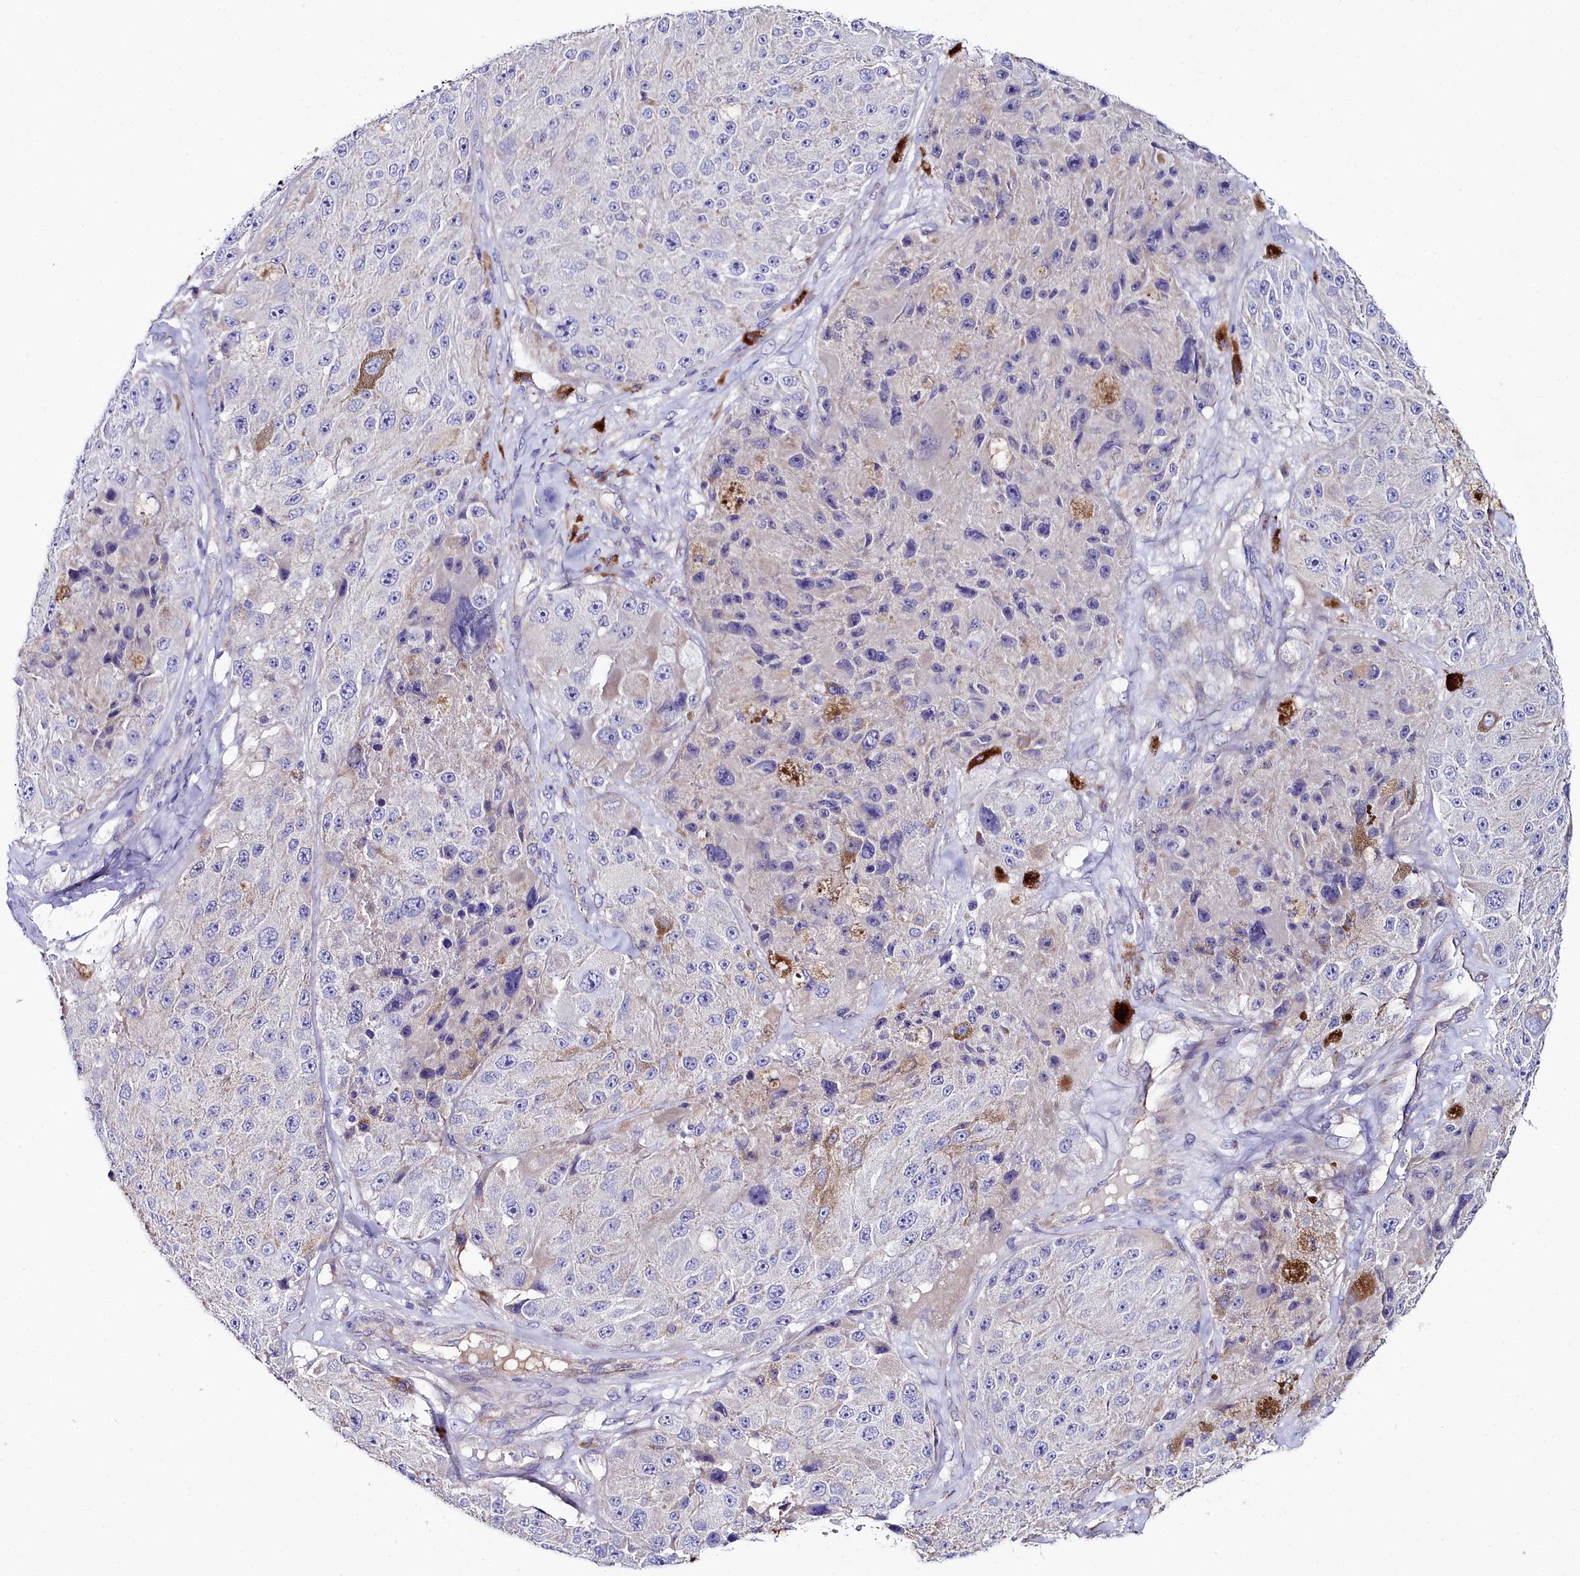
{"staining": {"intensity": "negative", "quantity": "none", "location": "none"}, "tissue": "melanoma", "cell_type": "Tumor cells", "image_type": "cancer", "snomed": [{"axis": "morphology", "description": "Malignant melanoma, Metastatic site"}, {"axis": "topography", "description": "Lymph node"}], "caption": "The photomicrograph exhibits no staining of tumor cells in melanoma.", "gene": "SLC49A3", "patient": {"sex": "male", "age": 62}}